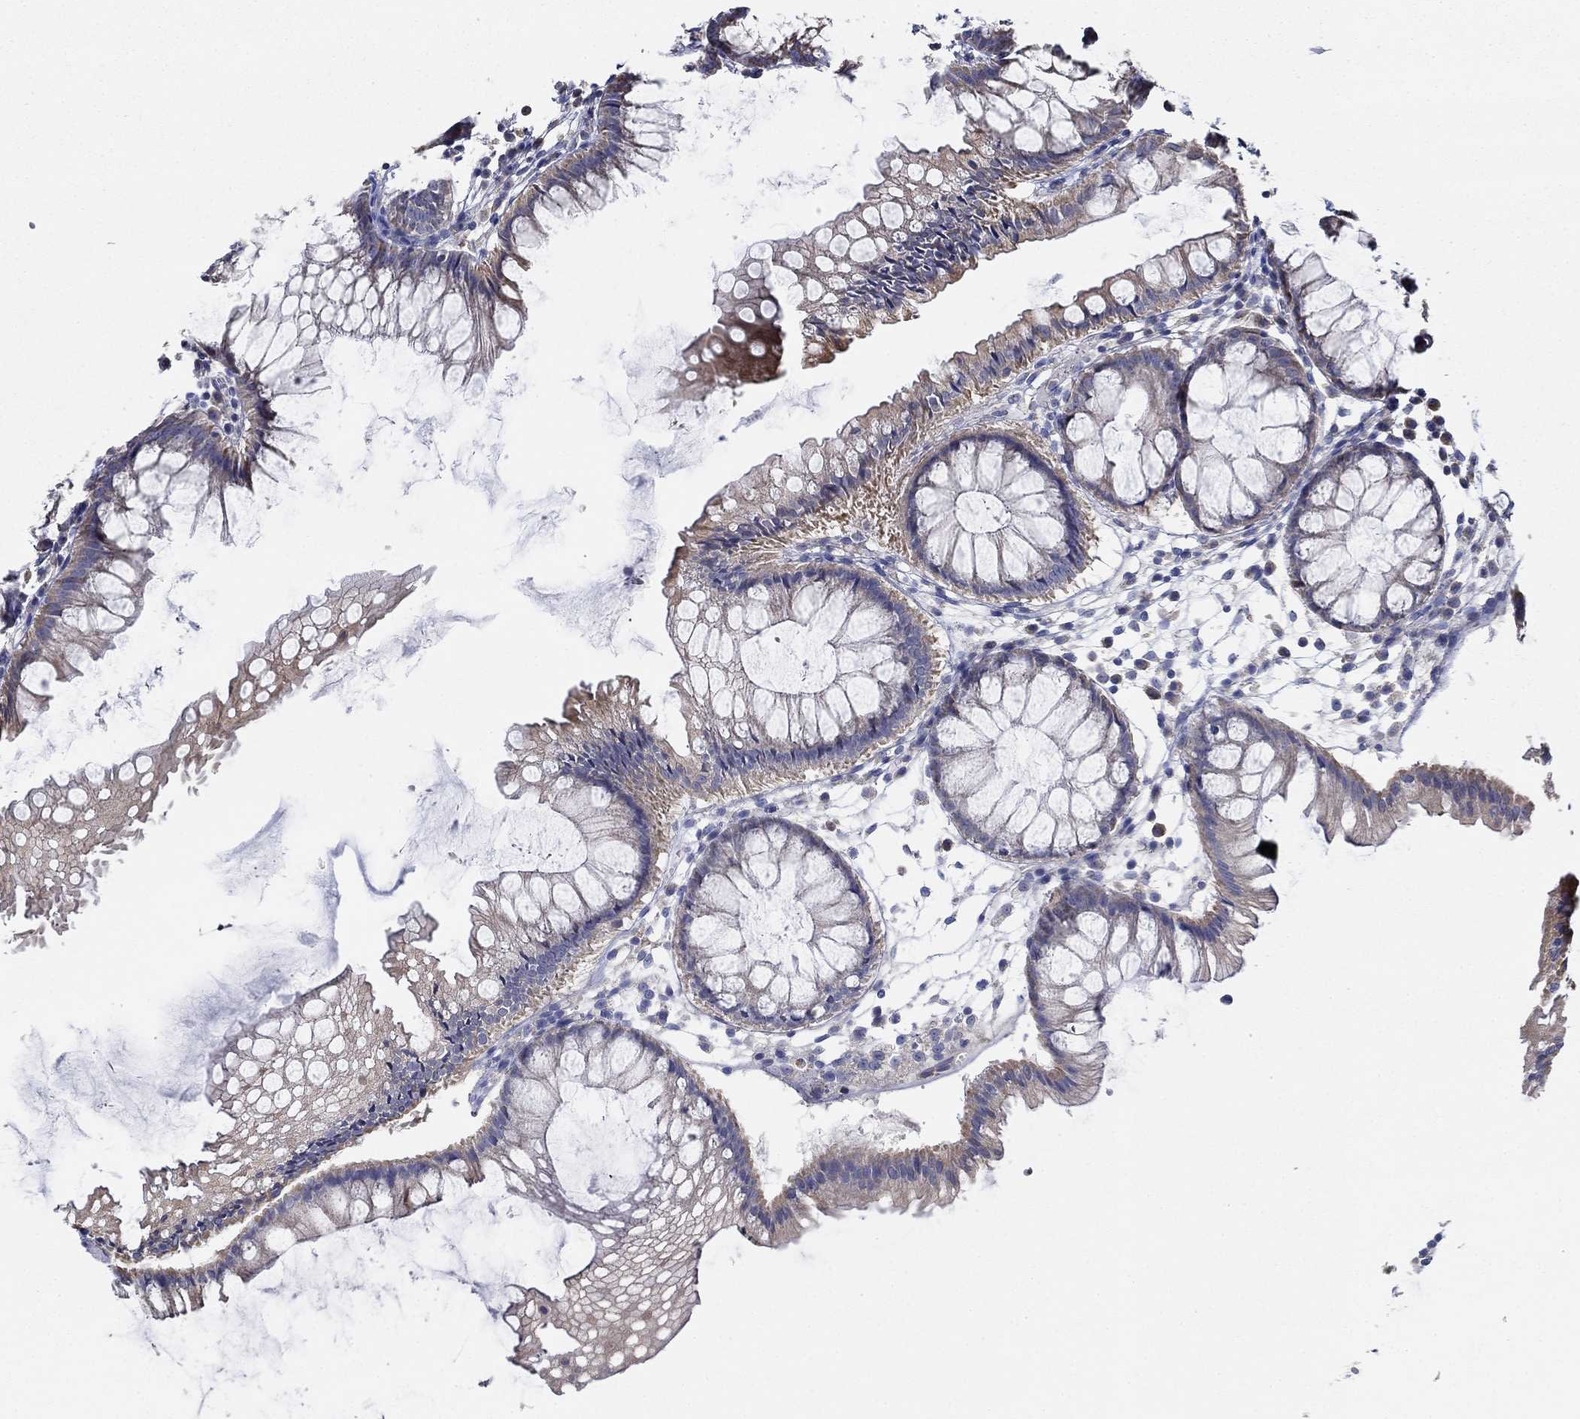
{"staining": {"intensity": "negative", "quantity": "none", "location": "none"}, "tissue": "colon", "cell_type": "Endothelial cells", "image_type": "normal", "snomed": [{"axis": "morphology", "description": "Normal tissue, NOS"}, {"axis": "morphology", "description": "Adenocarcinoma, NOS"}, {"axis": "topography", "description": "Colon"}], "caption": "IHC histopathology image of normal colon: colon stained with DAB displays no significant protein positivity in endothelial cells.", "gene": "CFAP61", "patient": {"sex": "male", "age": 65}}